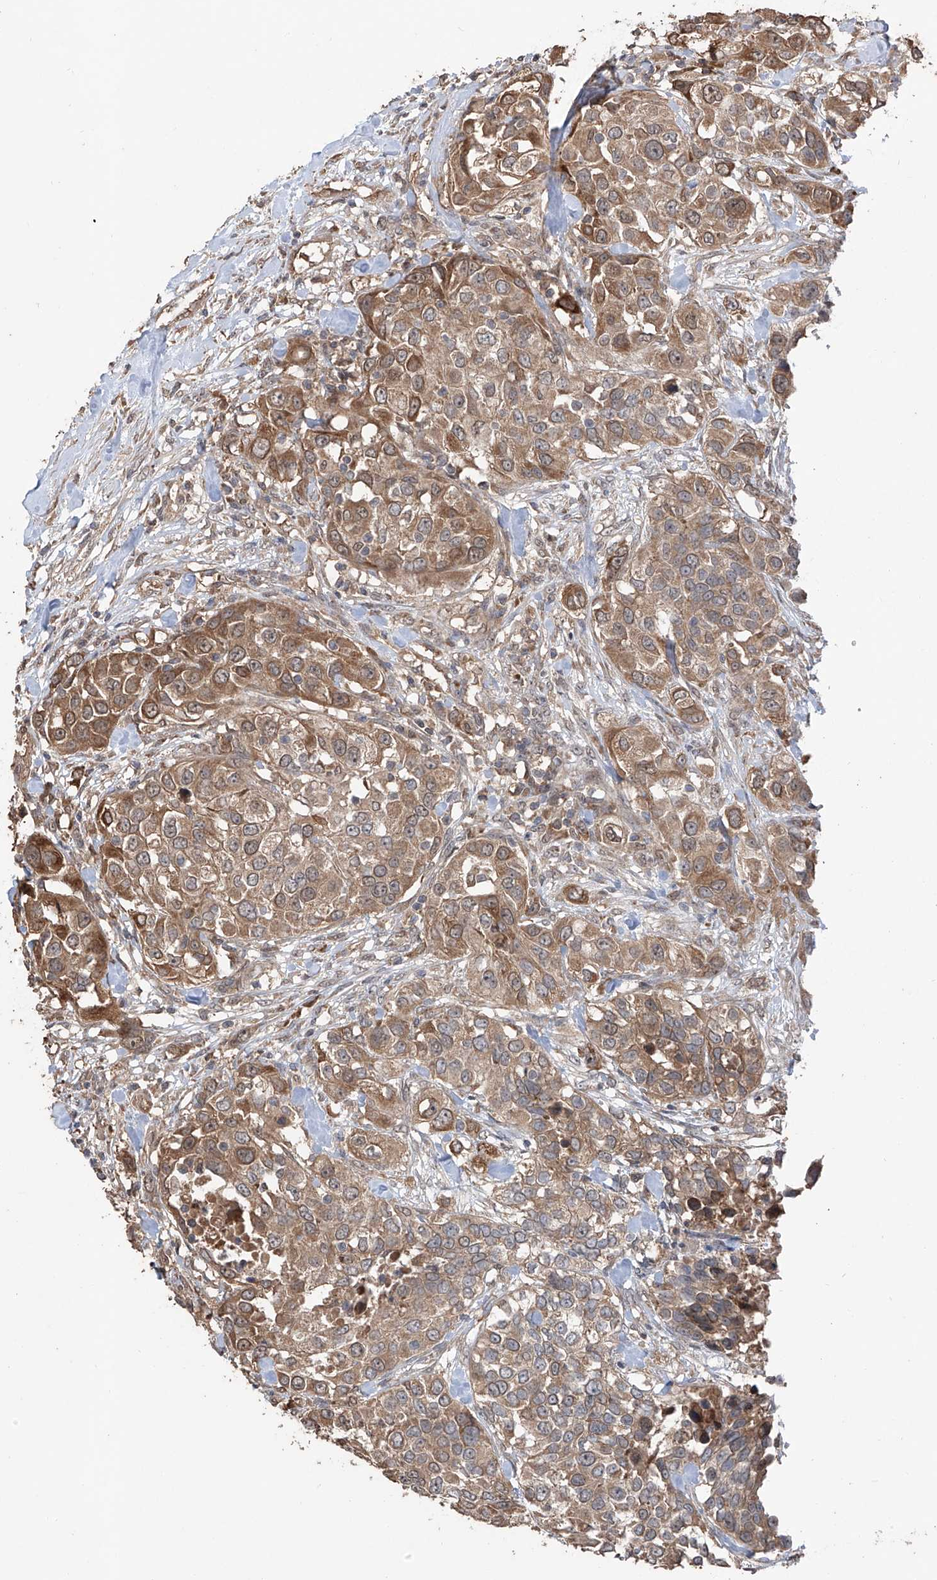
{"staining": {"intensity": "moderate", "quantity": ">75%", "location": "cytoplasmic/membranous,nuclear"}, "tissue": "urothelial cancer", "cell_type": "Tumor cells", "image_type": "cancer", "snomed": [{"axis": "morphology", "description": "Urothelial carcinoma, High grade"}, {"axis": "topography", "description": "Urinary bladder"}], "caption": "Immunohistochemical staining of high-grade urothelial carcinoma displays moderate cytoplasmic/membranous and nuclear protein staining in approximately >75% of tumor cells.", "gene": "FAM135A", "patient": {"sex": "female", "age": 80}}